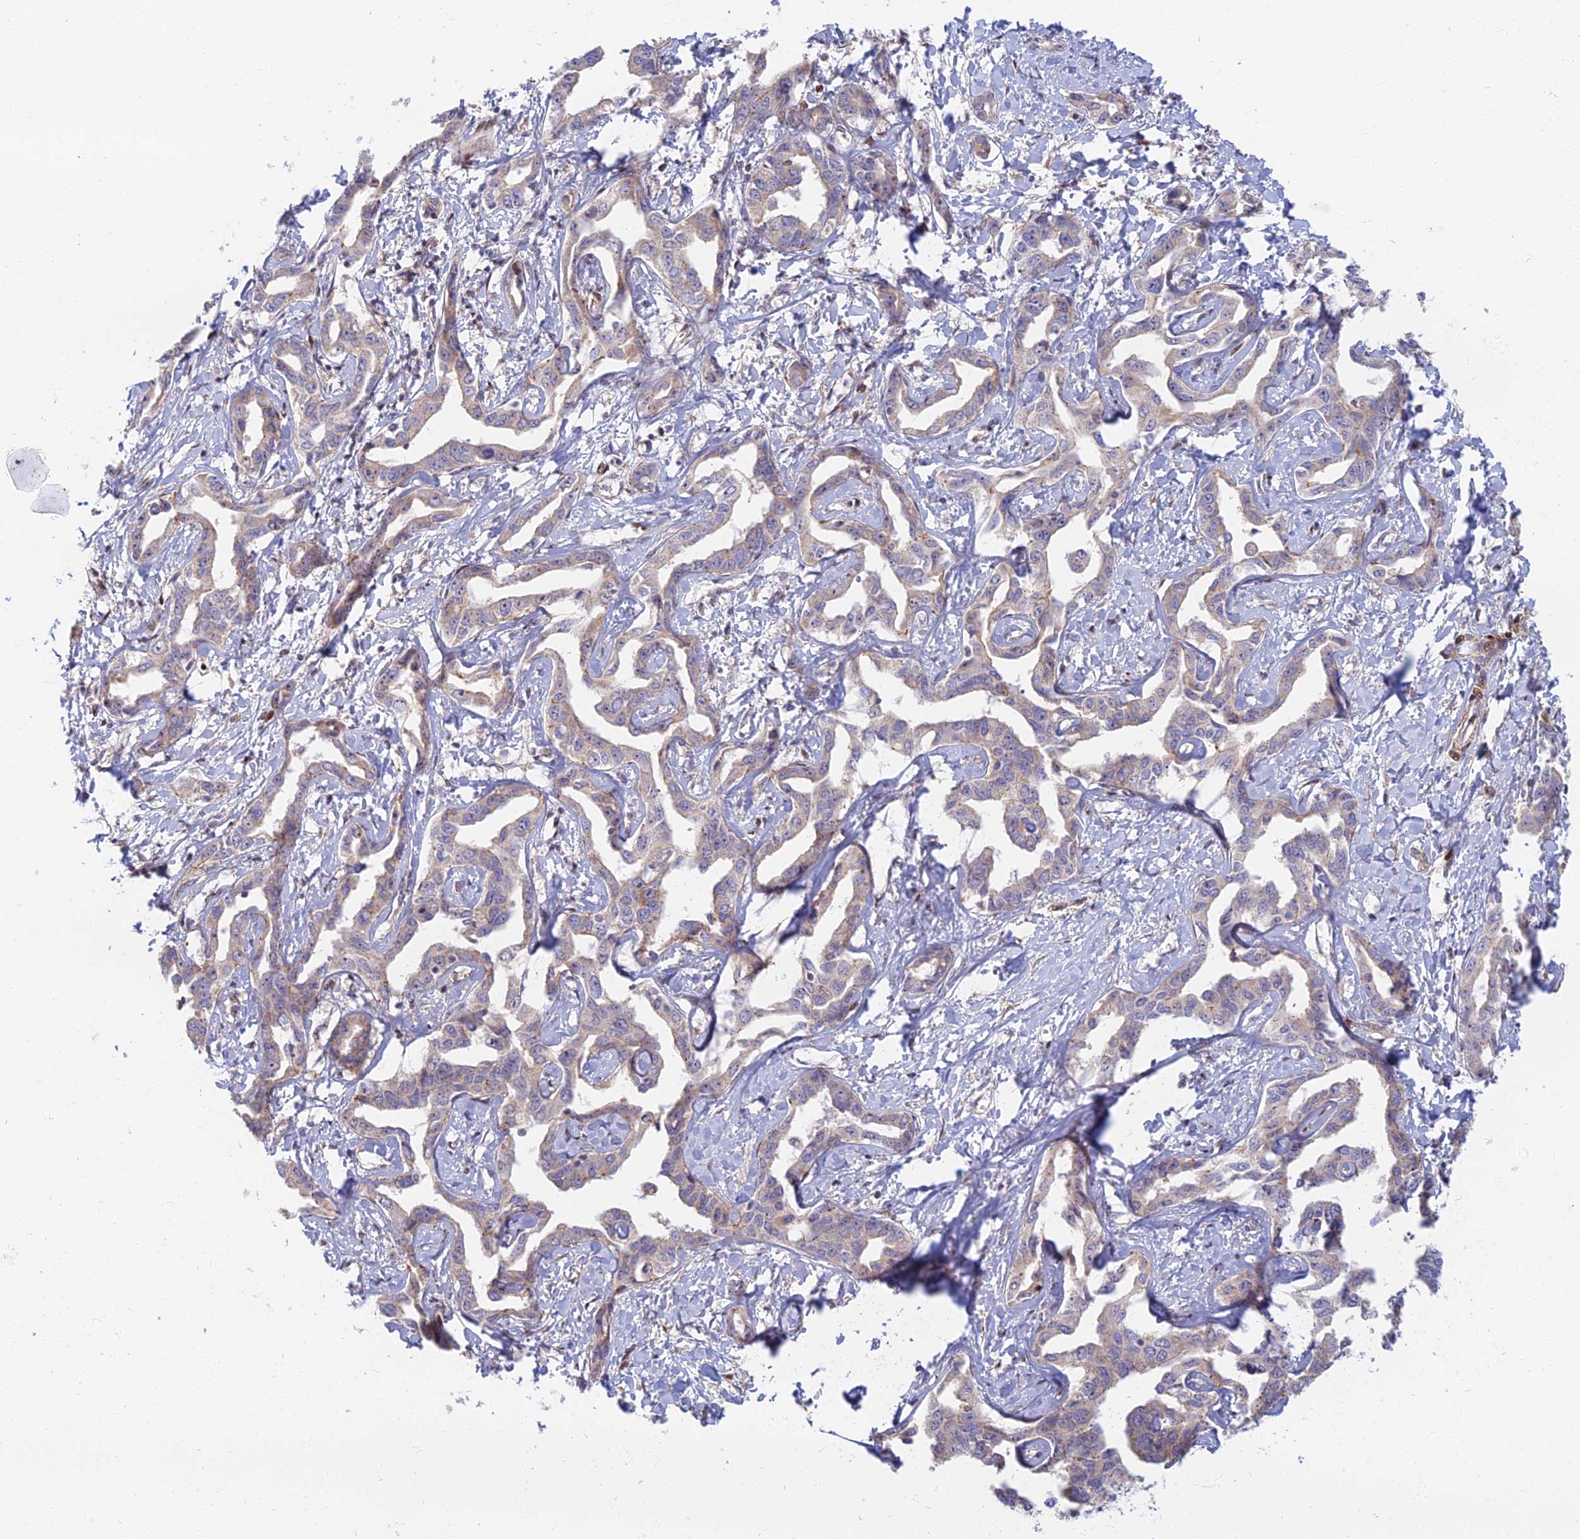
{"staining": {"intensity": "negative", "quantity": "none", "location": "none"}, "tissue": "liver cancer", "cell_type": "Tumor cells", "image_type": "cancer", "snomed": [{"axis": "morphology", "description": "Cholangiocarcinoma"}, {"axis": "topography", "description": "Liver"}], "caption": "The histopathology image demonstrates no significant expression in tumor cells of liver cholangiocarcinoma. Brightfield microscopy of immunohistochemistry (IHC) stained with DAB (brown) and hematoxylin (blue), captured at high magnification.", "gene": "C15orf40", "patient": {"sex": "male", "age": 59}}